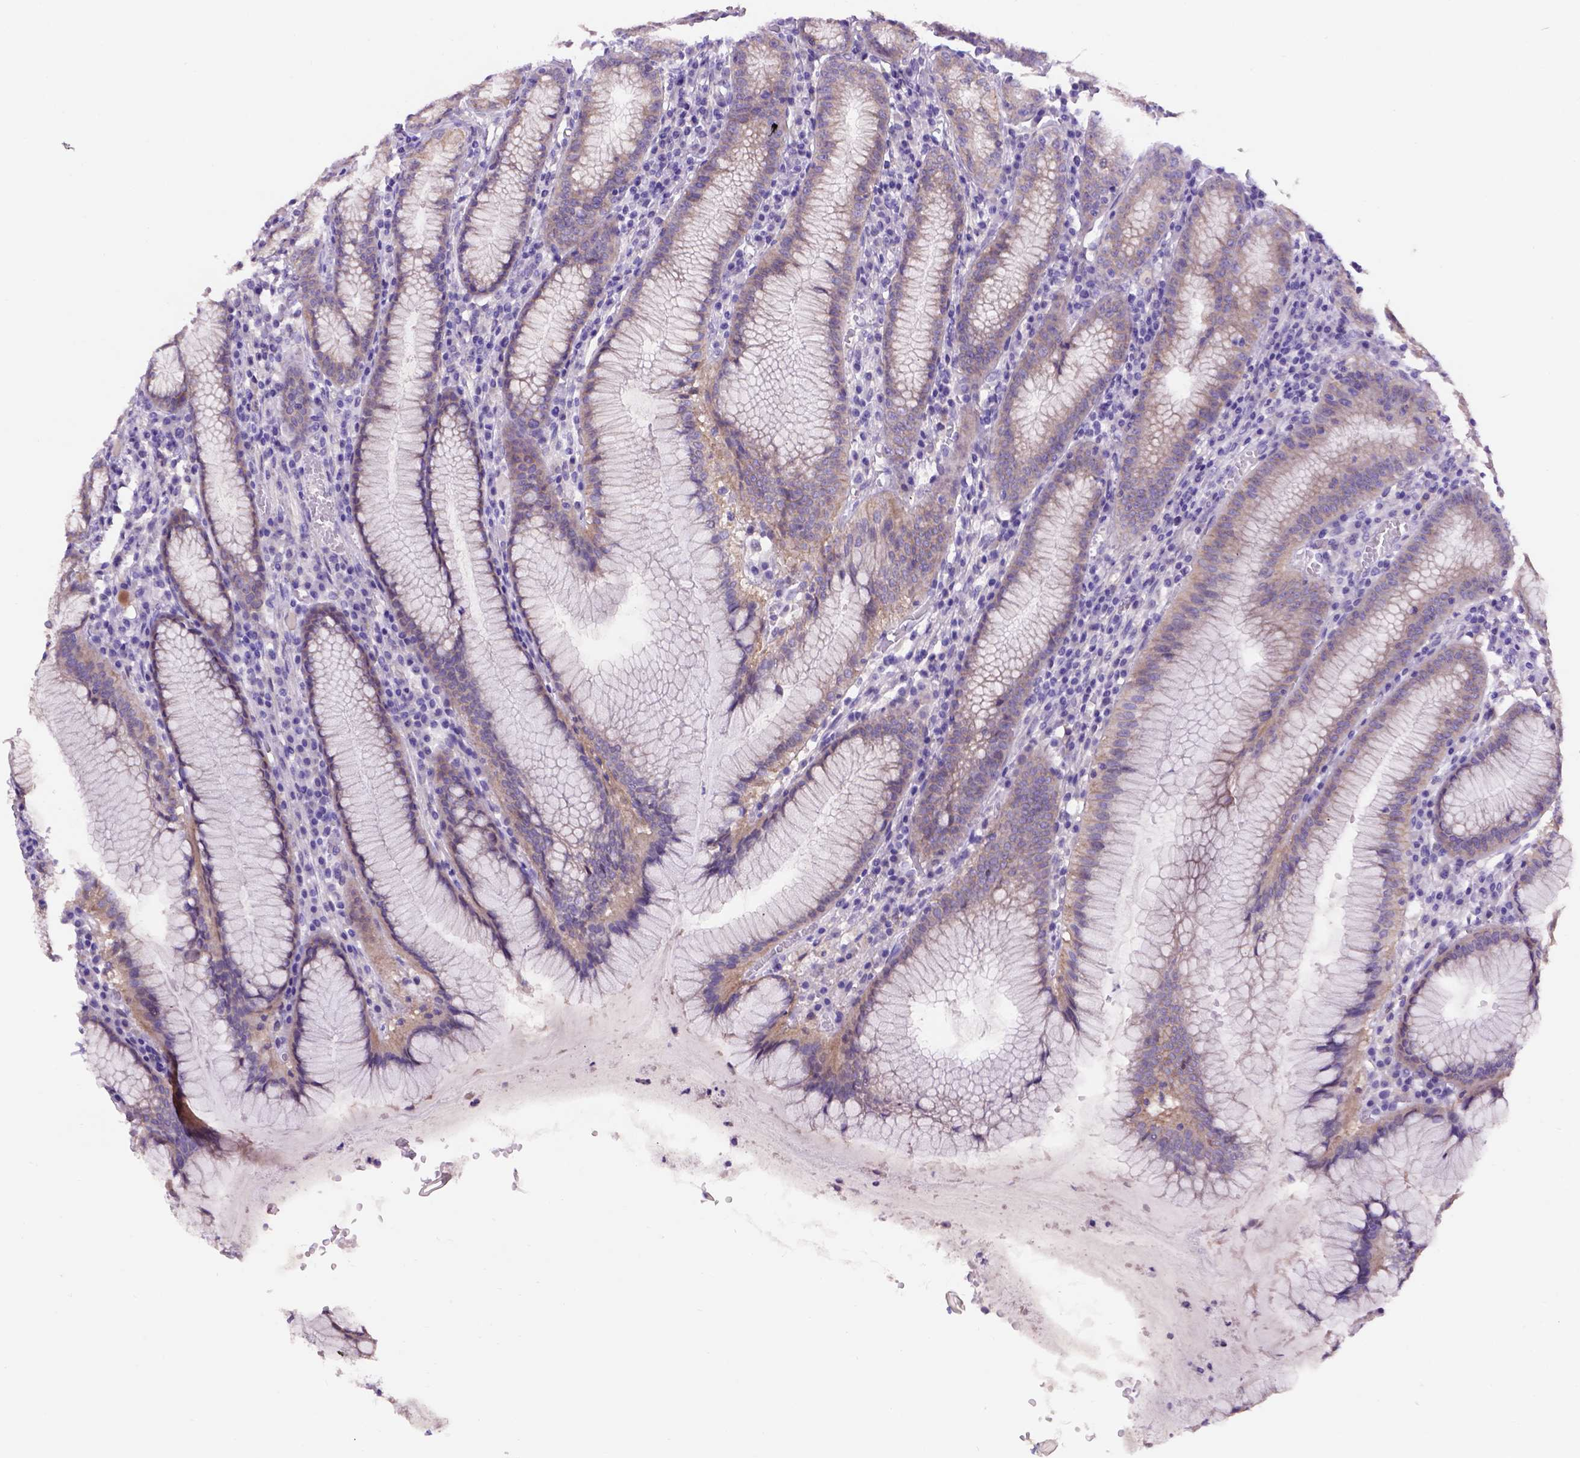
{"staining": {"intensity": "negative", "quantity": "none", "location": "none"}, "tissue": "stomach", "cell_type": "Glandular cells", "image_type": "normal", "snomed": [{"axis": "morphology", "description": "Normal tissue, NOS"}, {"axis": "topography", "description": "Stomach"}], "caption": "A micrograph of stomach stained for a protein reveals no brown staining in glandular cells. Brightfield microscopy of immunohistochemistry stained with DAB (3,3'-diaminobenzidine) (brown) and hematoxylin (blue), captured at high magnification.", "gene": "EGFR", "patient": {"sex": "male", "age": 55}}